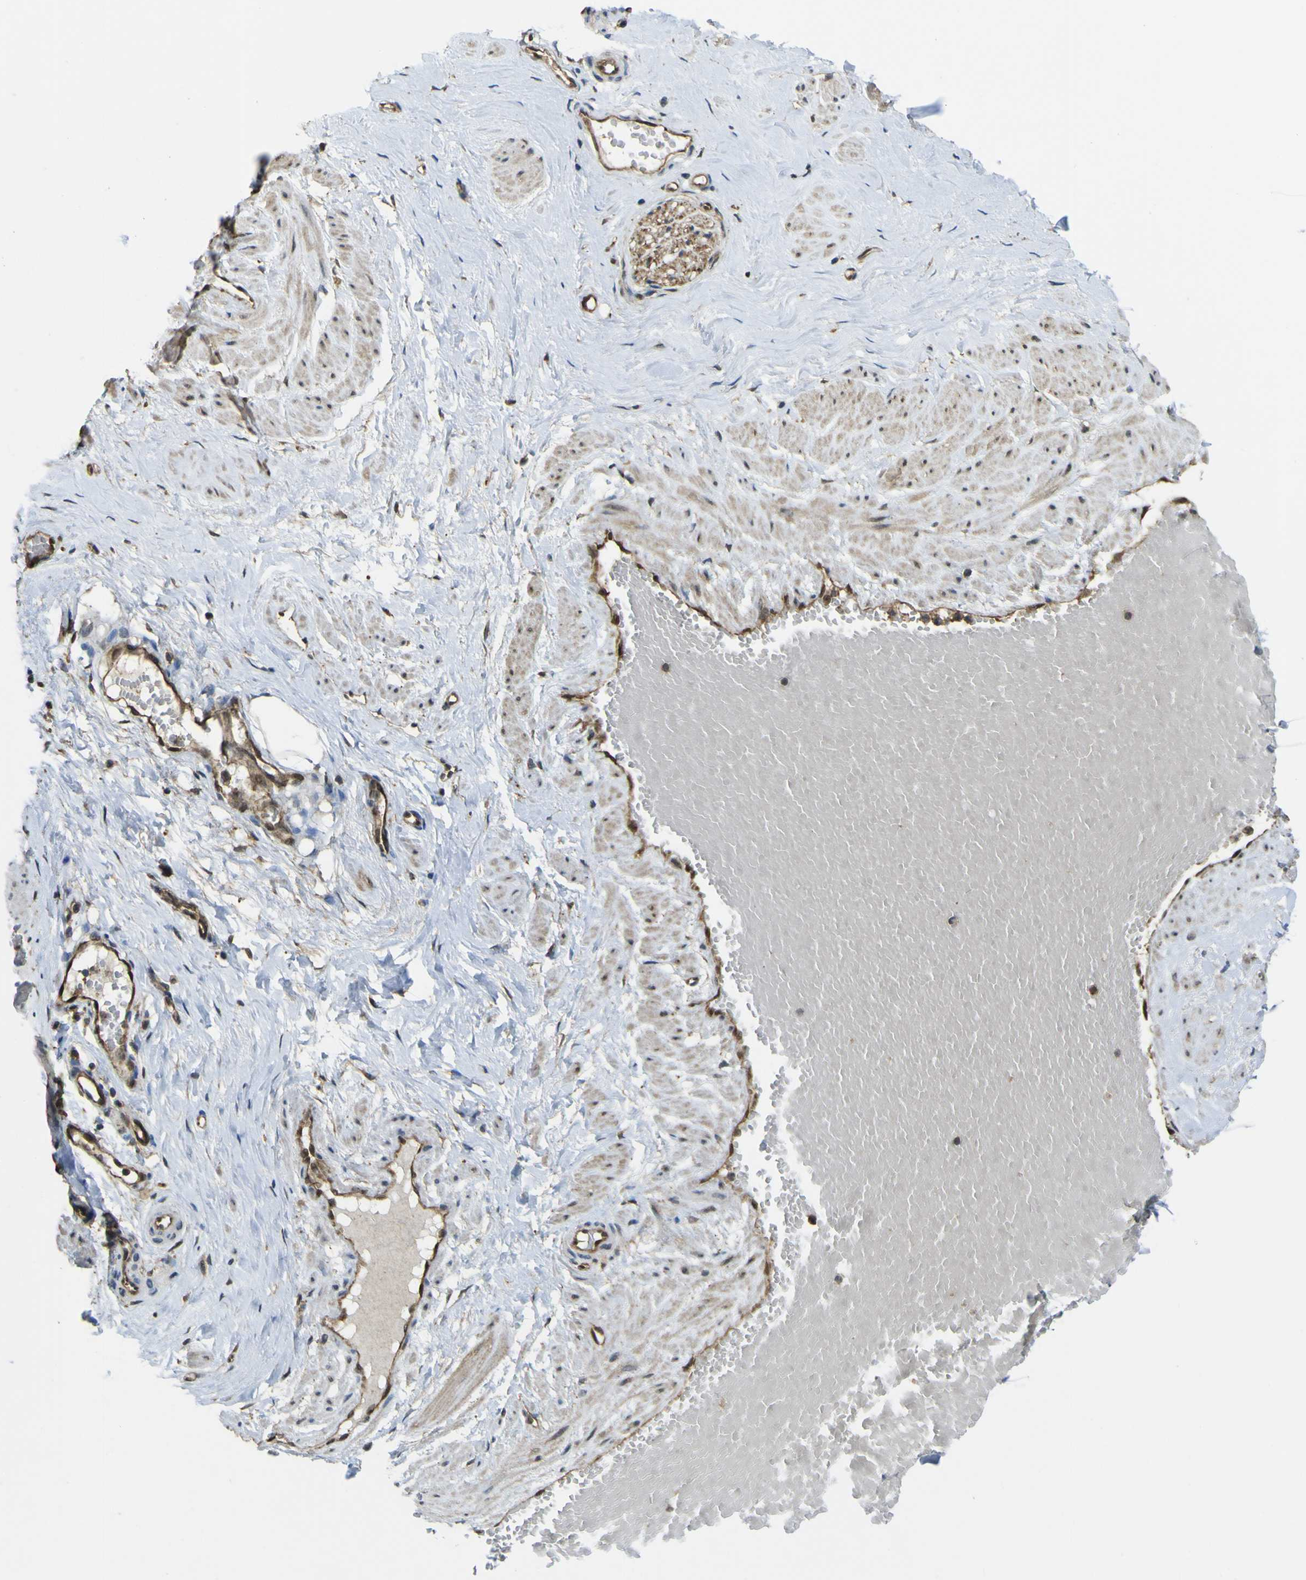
{"staining": {"intensity": "moderate", "quantity": ">75%", "location": "cytoplasmic/membranous"}, "tissue": "adipose tissue", "cell_type": "Adipocytes", "image_type": "normal", "snomed": [{"axis": "morphology", "description": "Normal tissue, NOS"}, {"axis": "topography", "description": "Soft tissue"}, {"axis": "topography", "description": "Vascular tissue"}], "caption": "Immunohistochemical staining of normal human adipose tissue displays moderate cytoplasmic/membranous protein positivity in approximately >75% of adipocytes. (brown staining indicates protein expression, while blue staining denotes nuclei).", "gene": "YWHAG", "patient": {"sex": "female", "age": 35}}